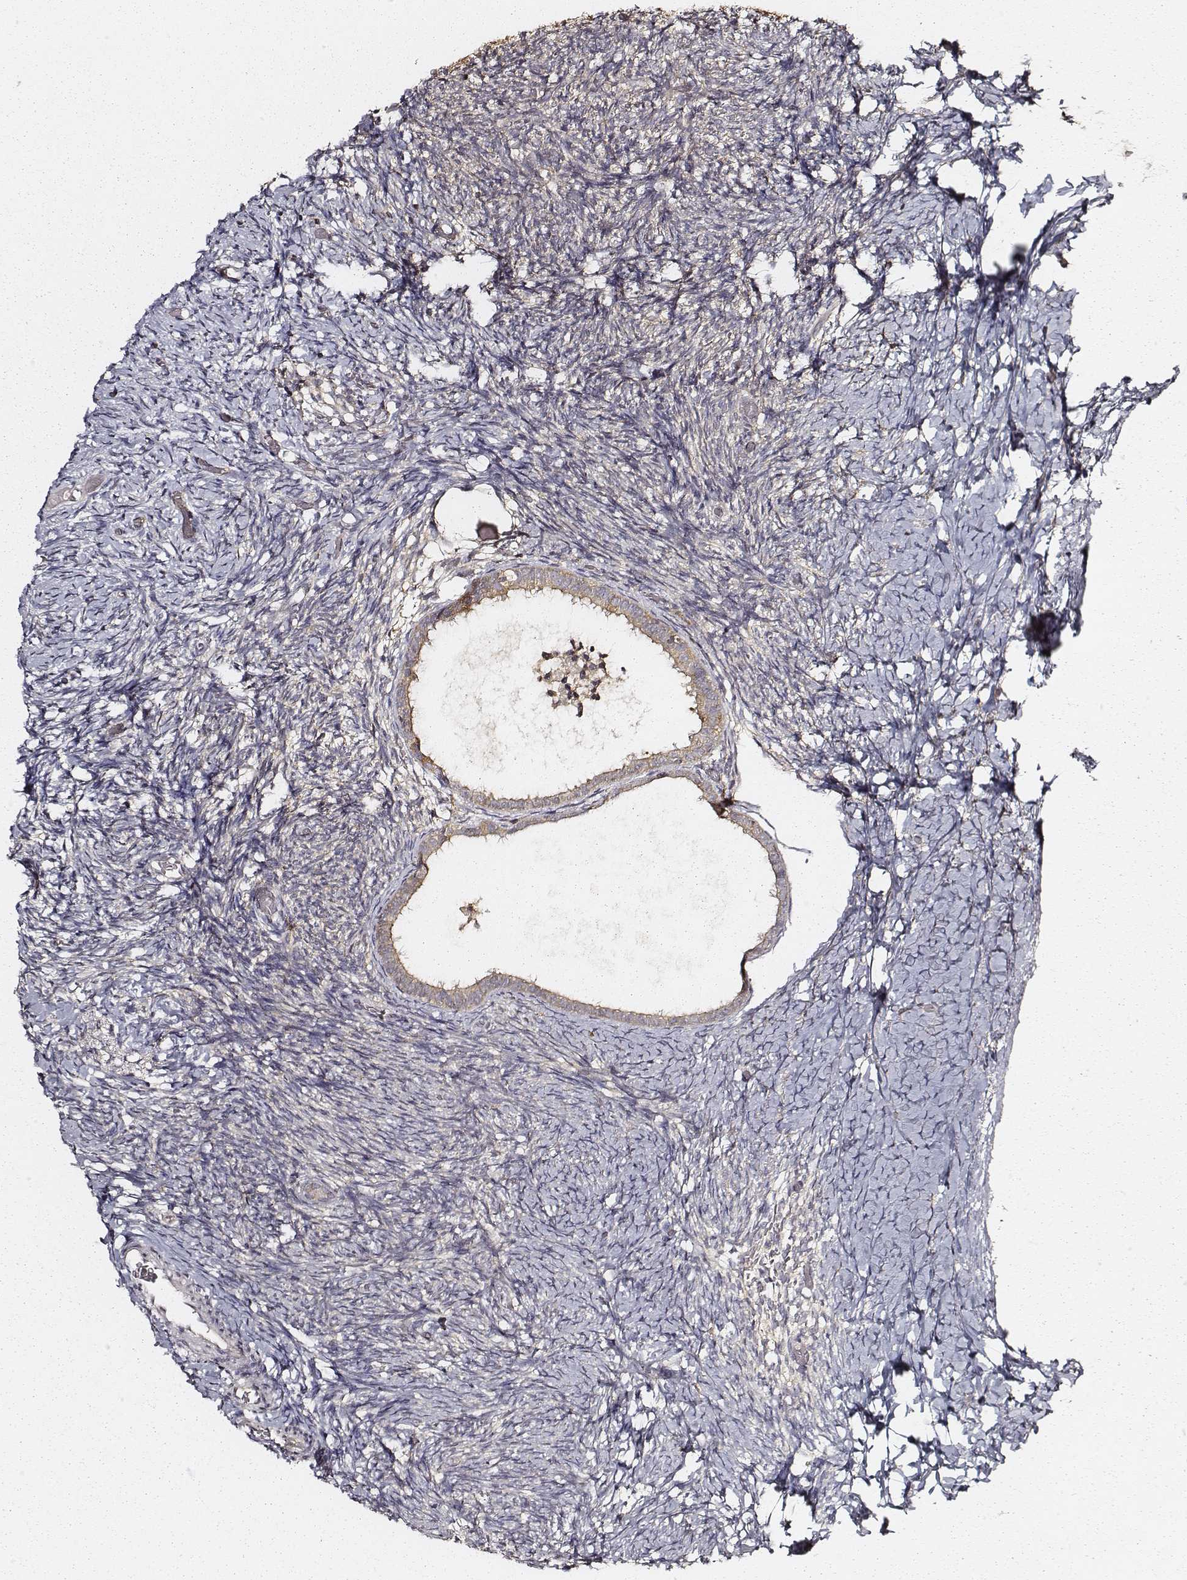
{"staining": {"intensity": "strong", "quantity": ">75%", "location": "cytoplasmic/membranous"}, "tissue": "ovary", "cell_type": "Follicle cells", "image_type": "normal", "snomed": [{"axis": "morphology", "description": "Normal tissue, NOS"}, {"axis": "topography", "description": "Ovary"}], "caption": "Protein staining of unremarkable ovary reveals strong cytoplasmic/membranous expression in about >75% of follicle cells.", "gene": "CARS1", "patient": {"sex": "female", "age": 39}}